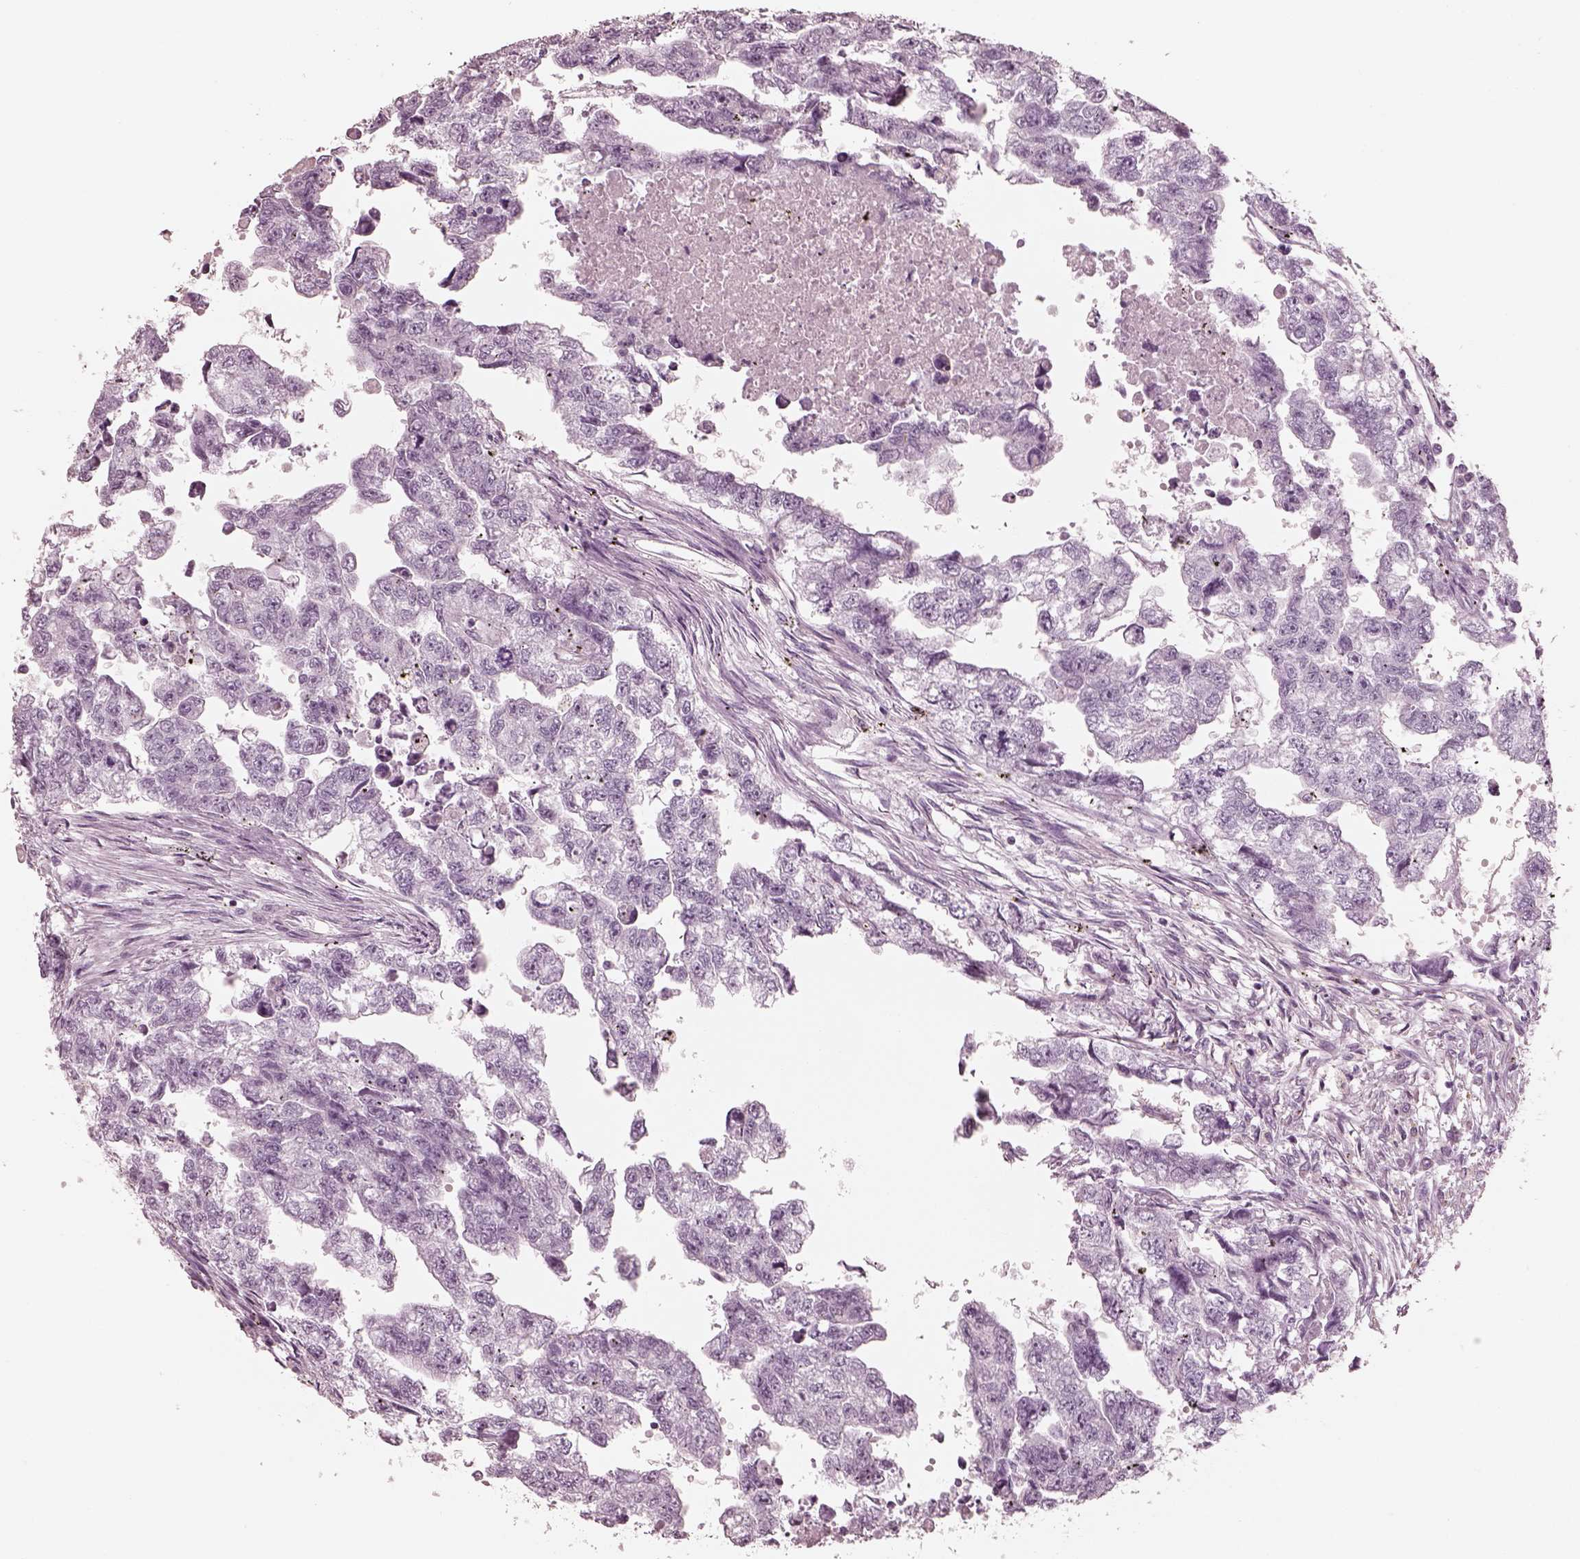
{"staining": {"intensity": "negative", "quantity": "none", "location": "none"}, "tissue": "testis cancer", "cell_type": "Tumor cells", "image_type": "cancer", "snomed": [{"axis": "morphology", "description": "Carcinoma, Embryonal, NOS"}, {"axis": "morphology", "description": "Teratoma, malignant, NOS"}, {"axis": "topography", "description": "Testis"}], "caption": "Human testis embryonal carcinoma stained for a protein using IHC reveals no staining in tumor cells.", "gene": "ZP4", "patient": {"sex": "male", "age": 44}}